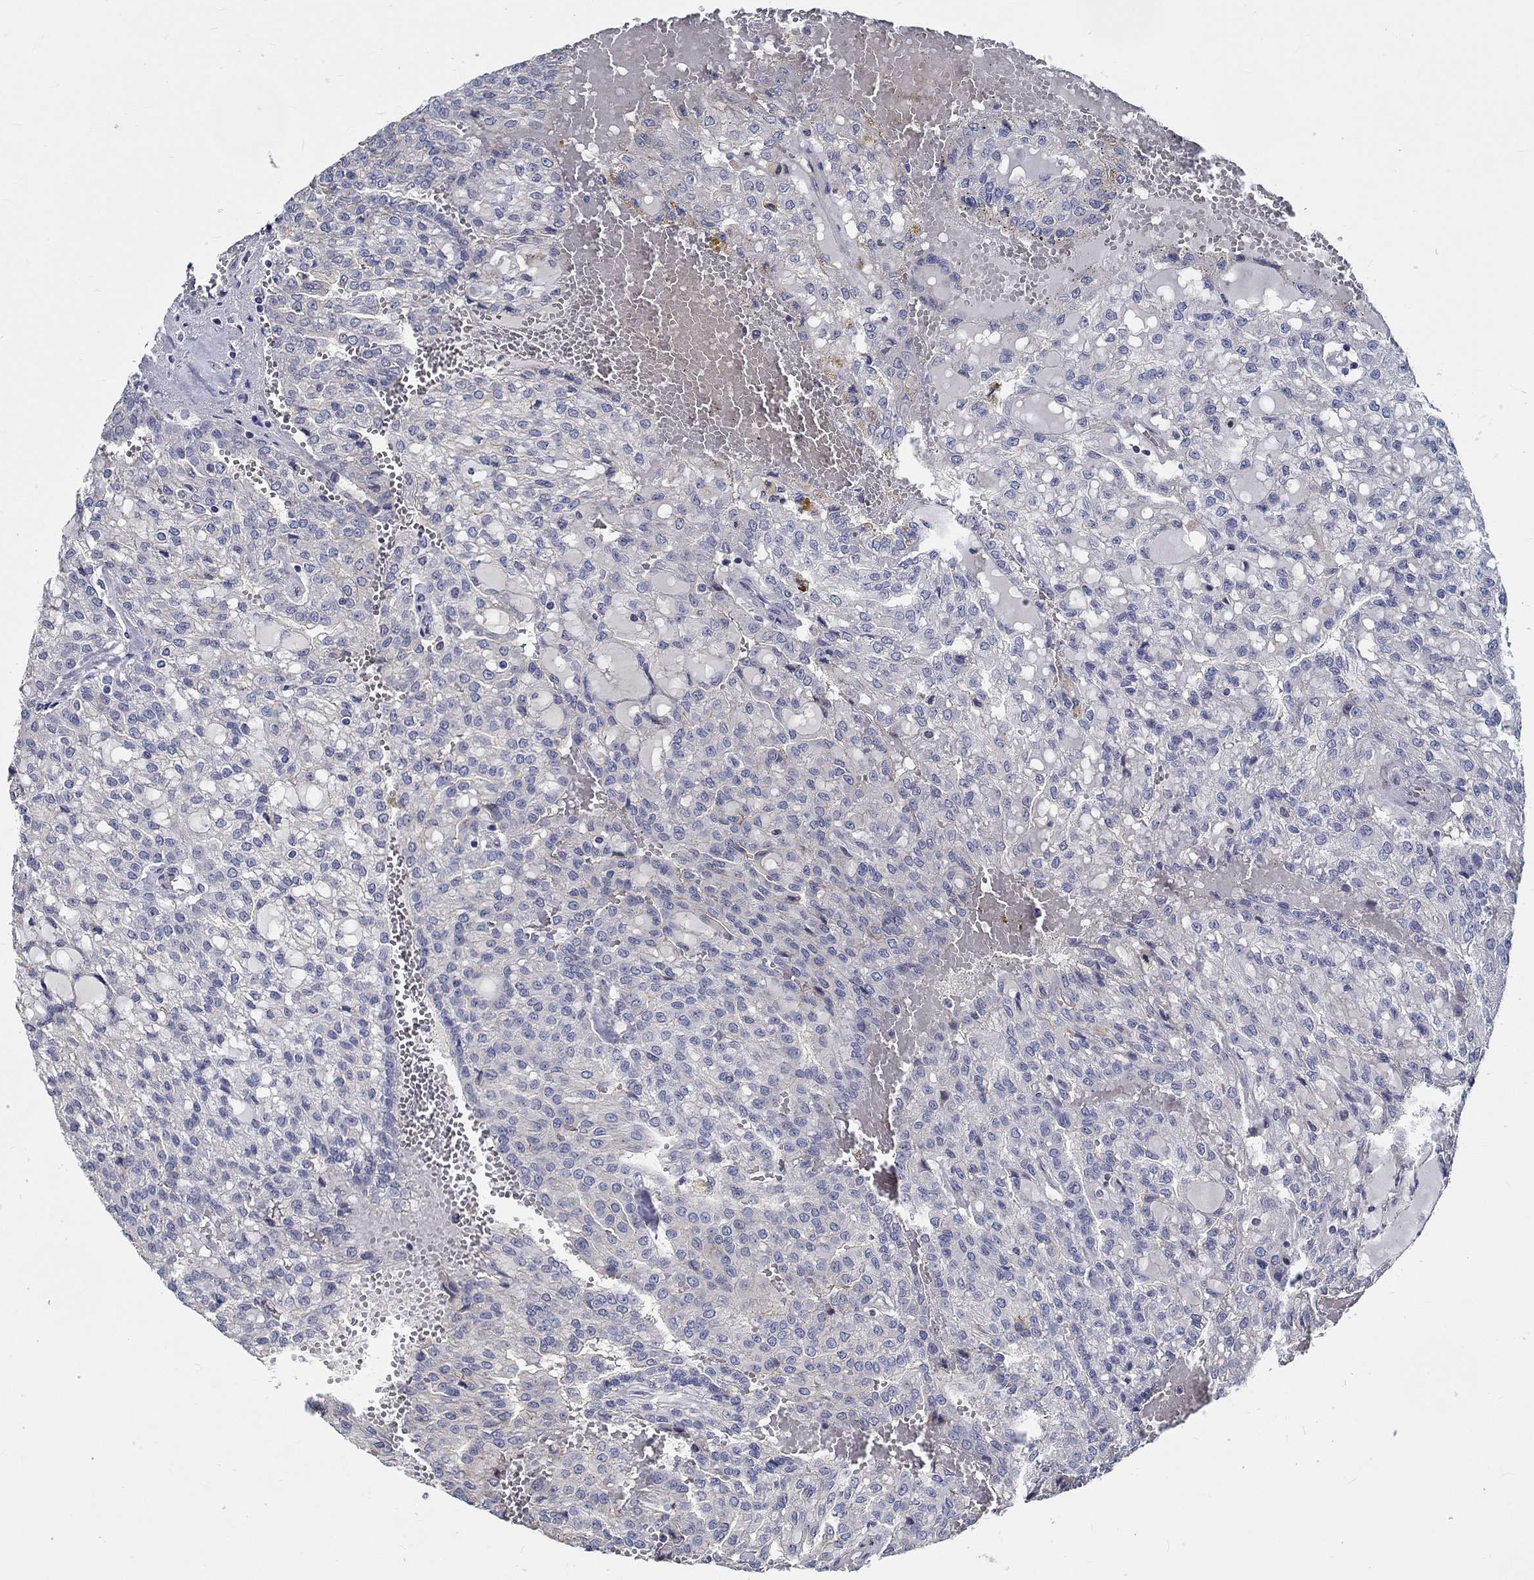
{"staining": {"intensity": "negative", "quantity": "none", "location": "none"}, "tissue": "renal cancer", "cell_type": "Tumor cells", "image_type": "cancer", "snomed": [{"axis": "morphology", "description": "Adenocarcinoma, NOS"}, {"axis": "topography", "description": "Kidney"}], "caption": "A photomicrograph of human renal adenocarcinoma is negative for staining in tumor cells.", "gene": "MYBPC1", "patient": {"sex": "male", "age": 63}}